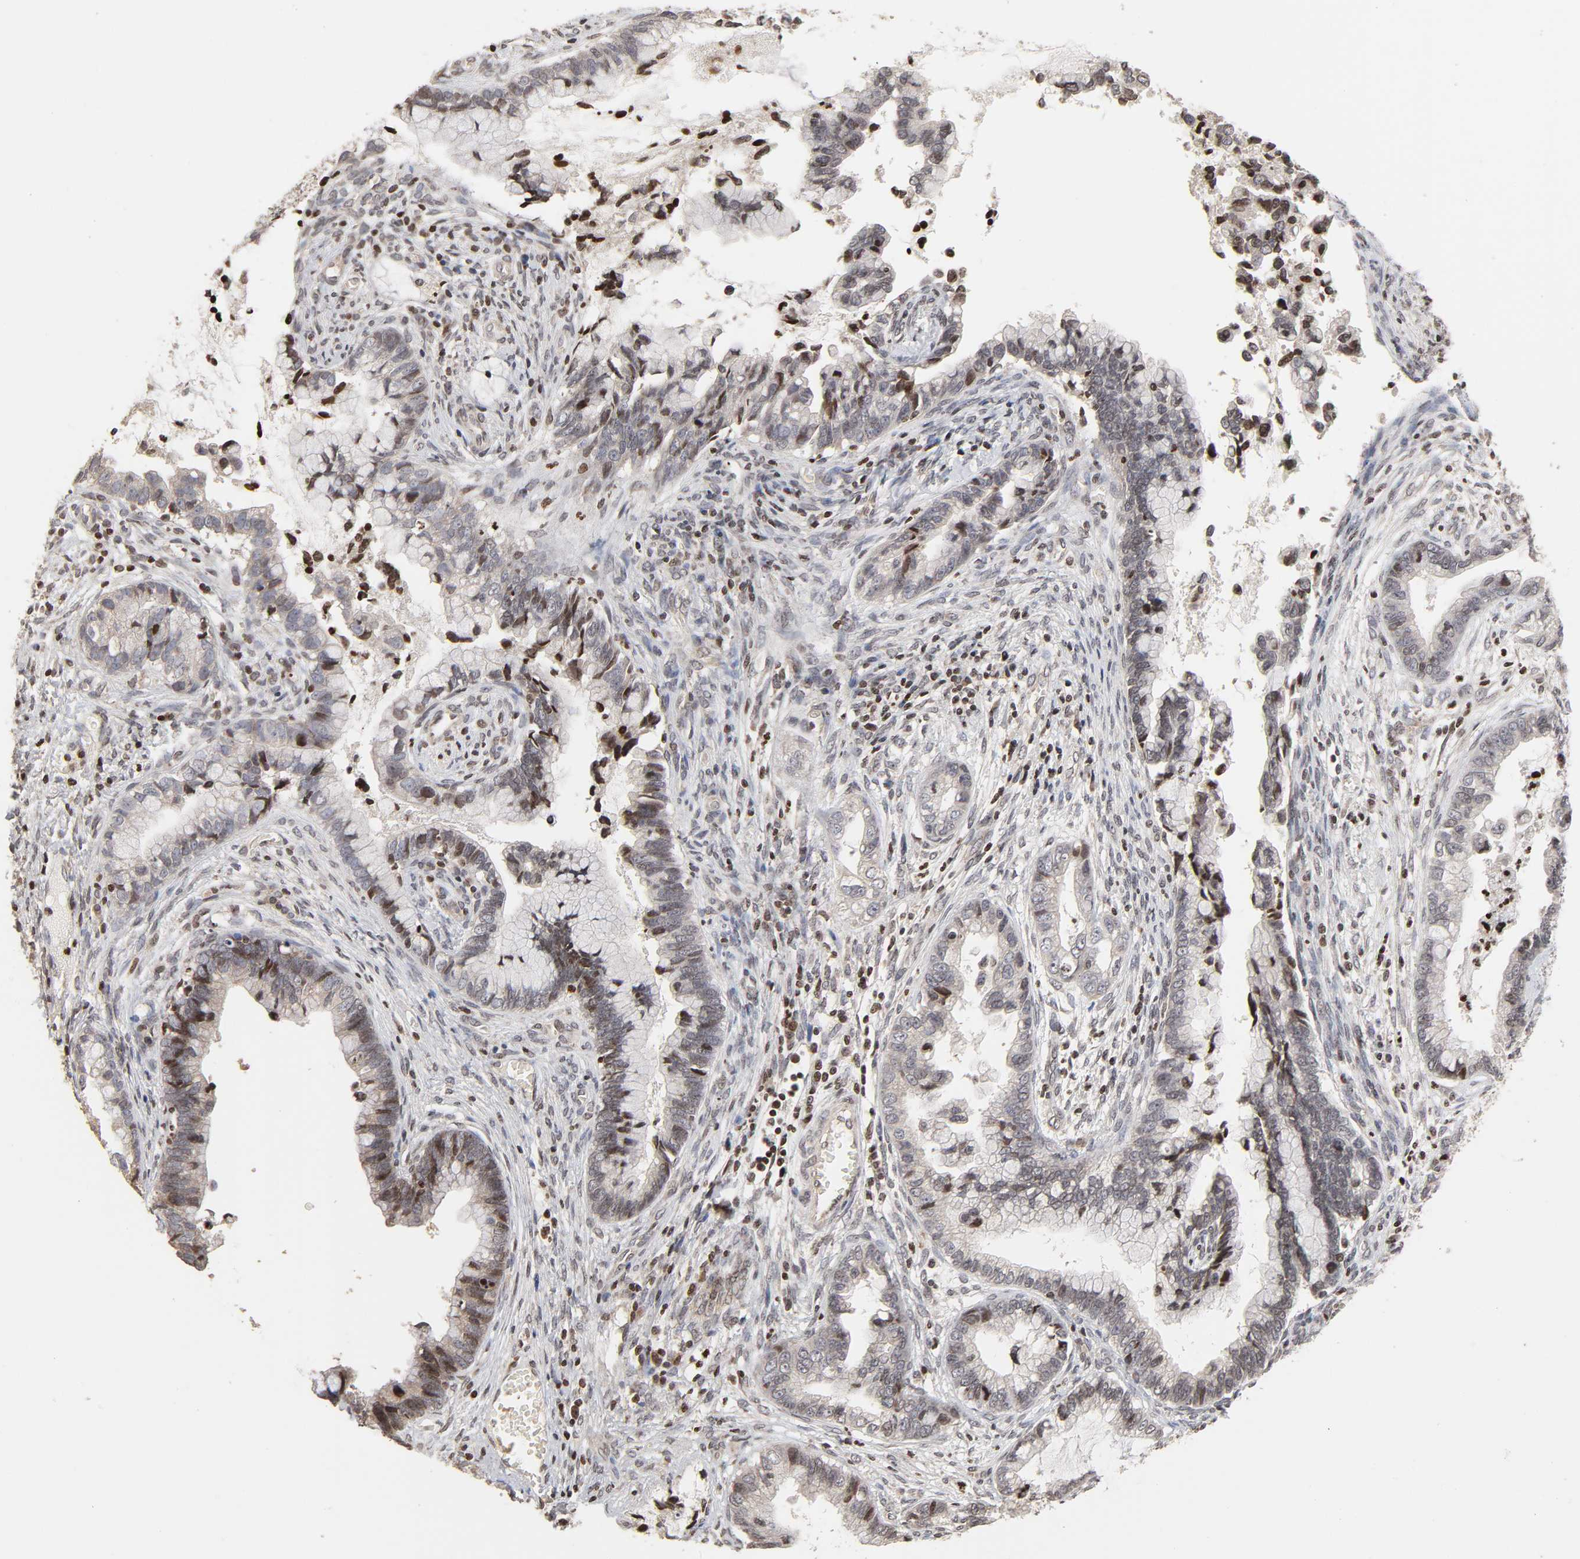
{"staining": {"intensity": "moderate", "quantity": "<25%", "location": "nuclear"}, "tissue": "cervical cancer", "cell_type": "Tumor cells", "image_type": "cancer", "snomed": [{"axis": "morphology", "description": "Adenocarcinoma, NOS"}, {"axis": "topography", "description": "Cervix"}], "caption": "IHC (DAB) staining of human cervical cancer (adenocarcinoma) displays moderate nuclear protein expression in approximately <25% of tumor cells.", "gene": "ZNF473", "patient": {"sex": "female", "age": 44}}